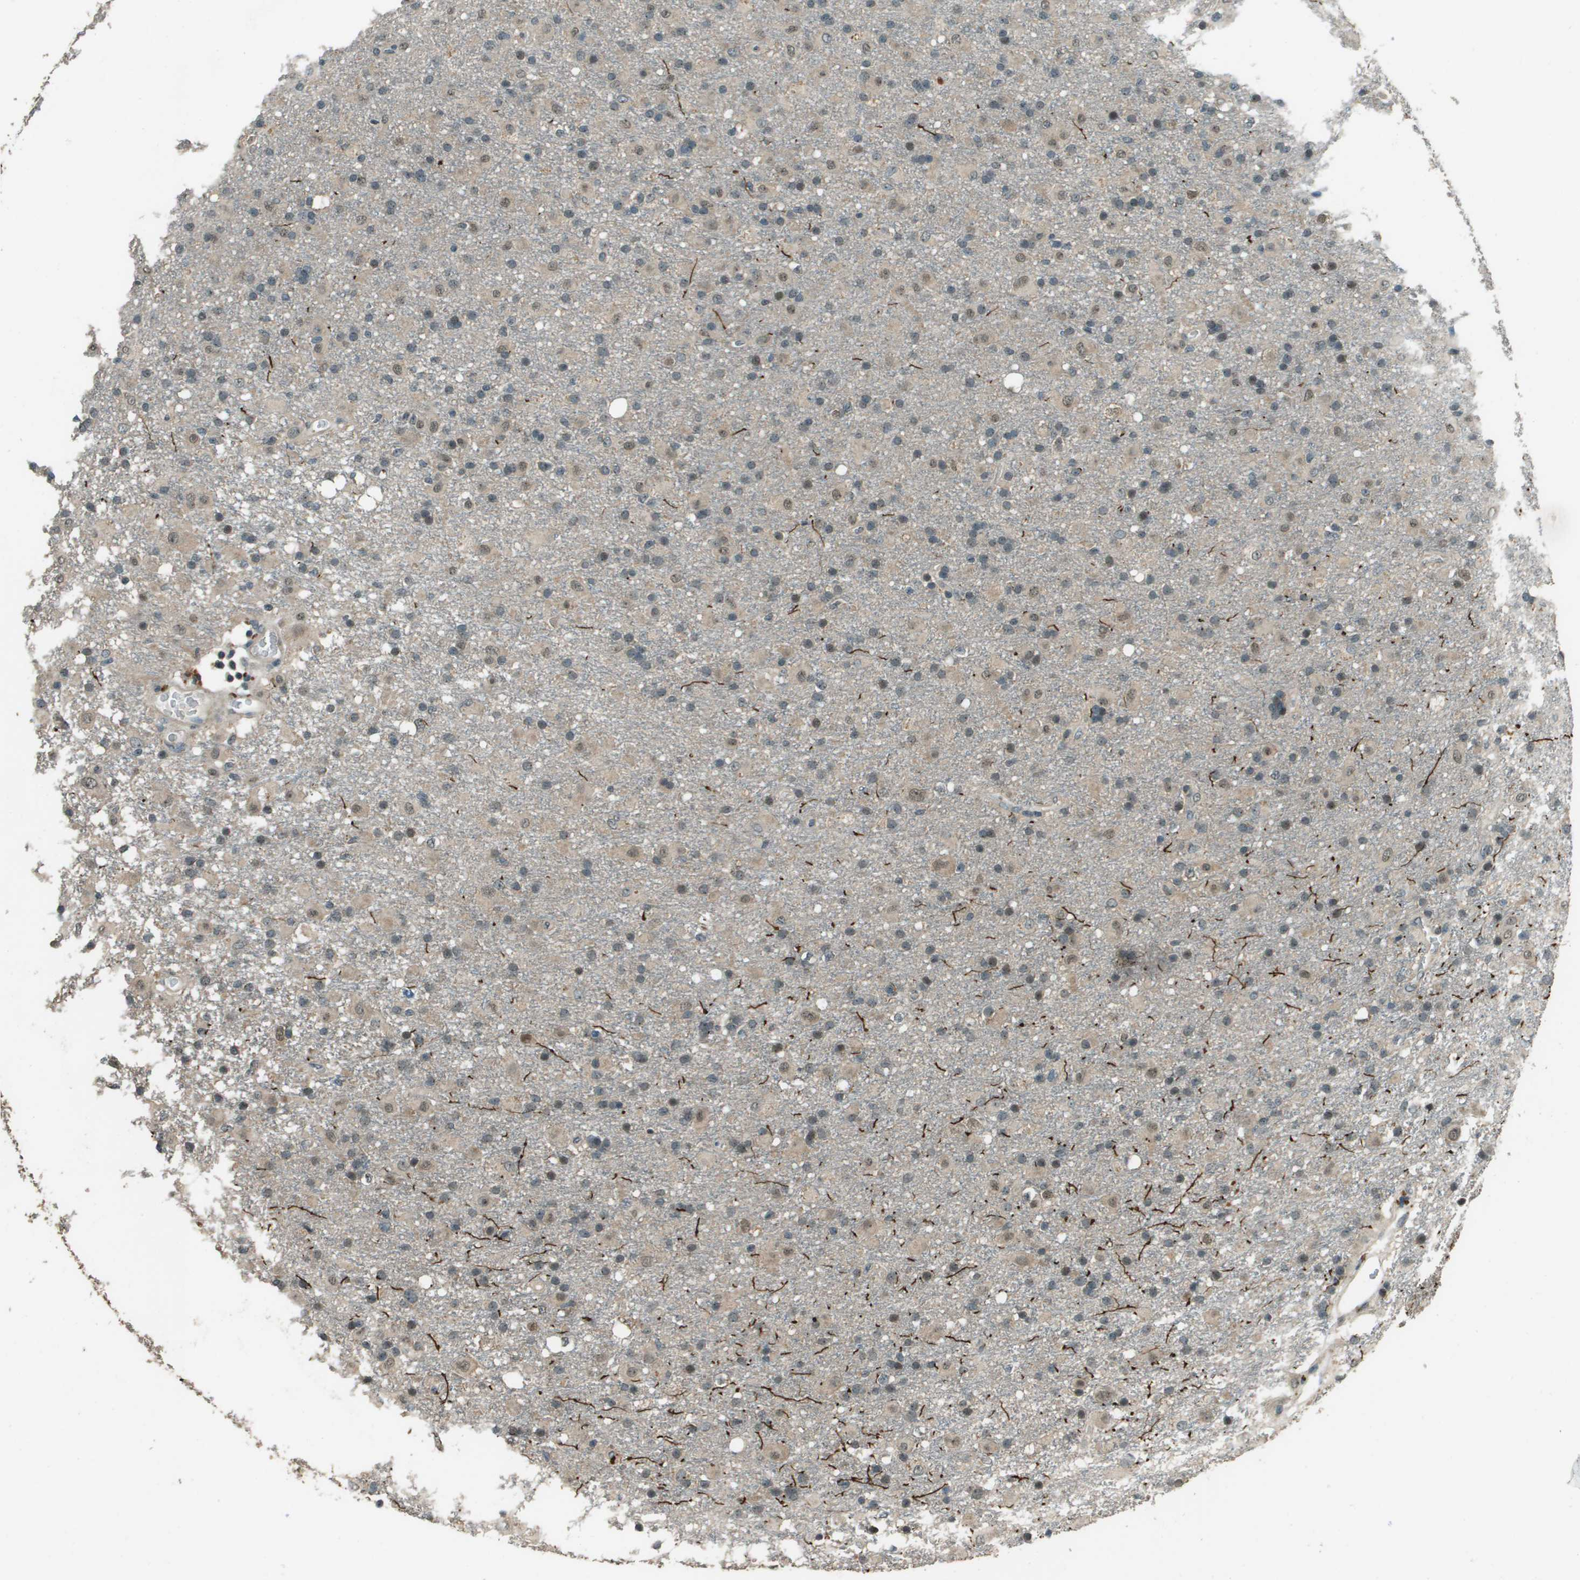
{"staining": {"intensity": "weak", "quantity": "25%-75%", "location": "cytoplasmic/membranous"}, "tissue": "glioma", "cell_type": "Tumor cells", "image_type": "cancer", "snomed": [{"axis": "morphology", "description": "Glioma, malignant, Low grade"}, {"axis": "topography", "description": "Brain"}], "caption": "IHC histopathology image of neoplastic tissue: malignant glioma (low-grade) stained using immunohistochemistry shows low levels of weak protein expression localized specifically in the cytoplasmic/membranous of tumor cells, appearing as a cytoplasmic/membranous brown color.", "gene": "SDC3", "patient": {"sex": "male", "age": 65}}